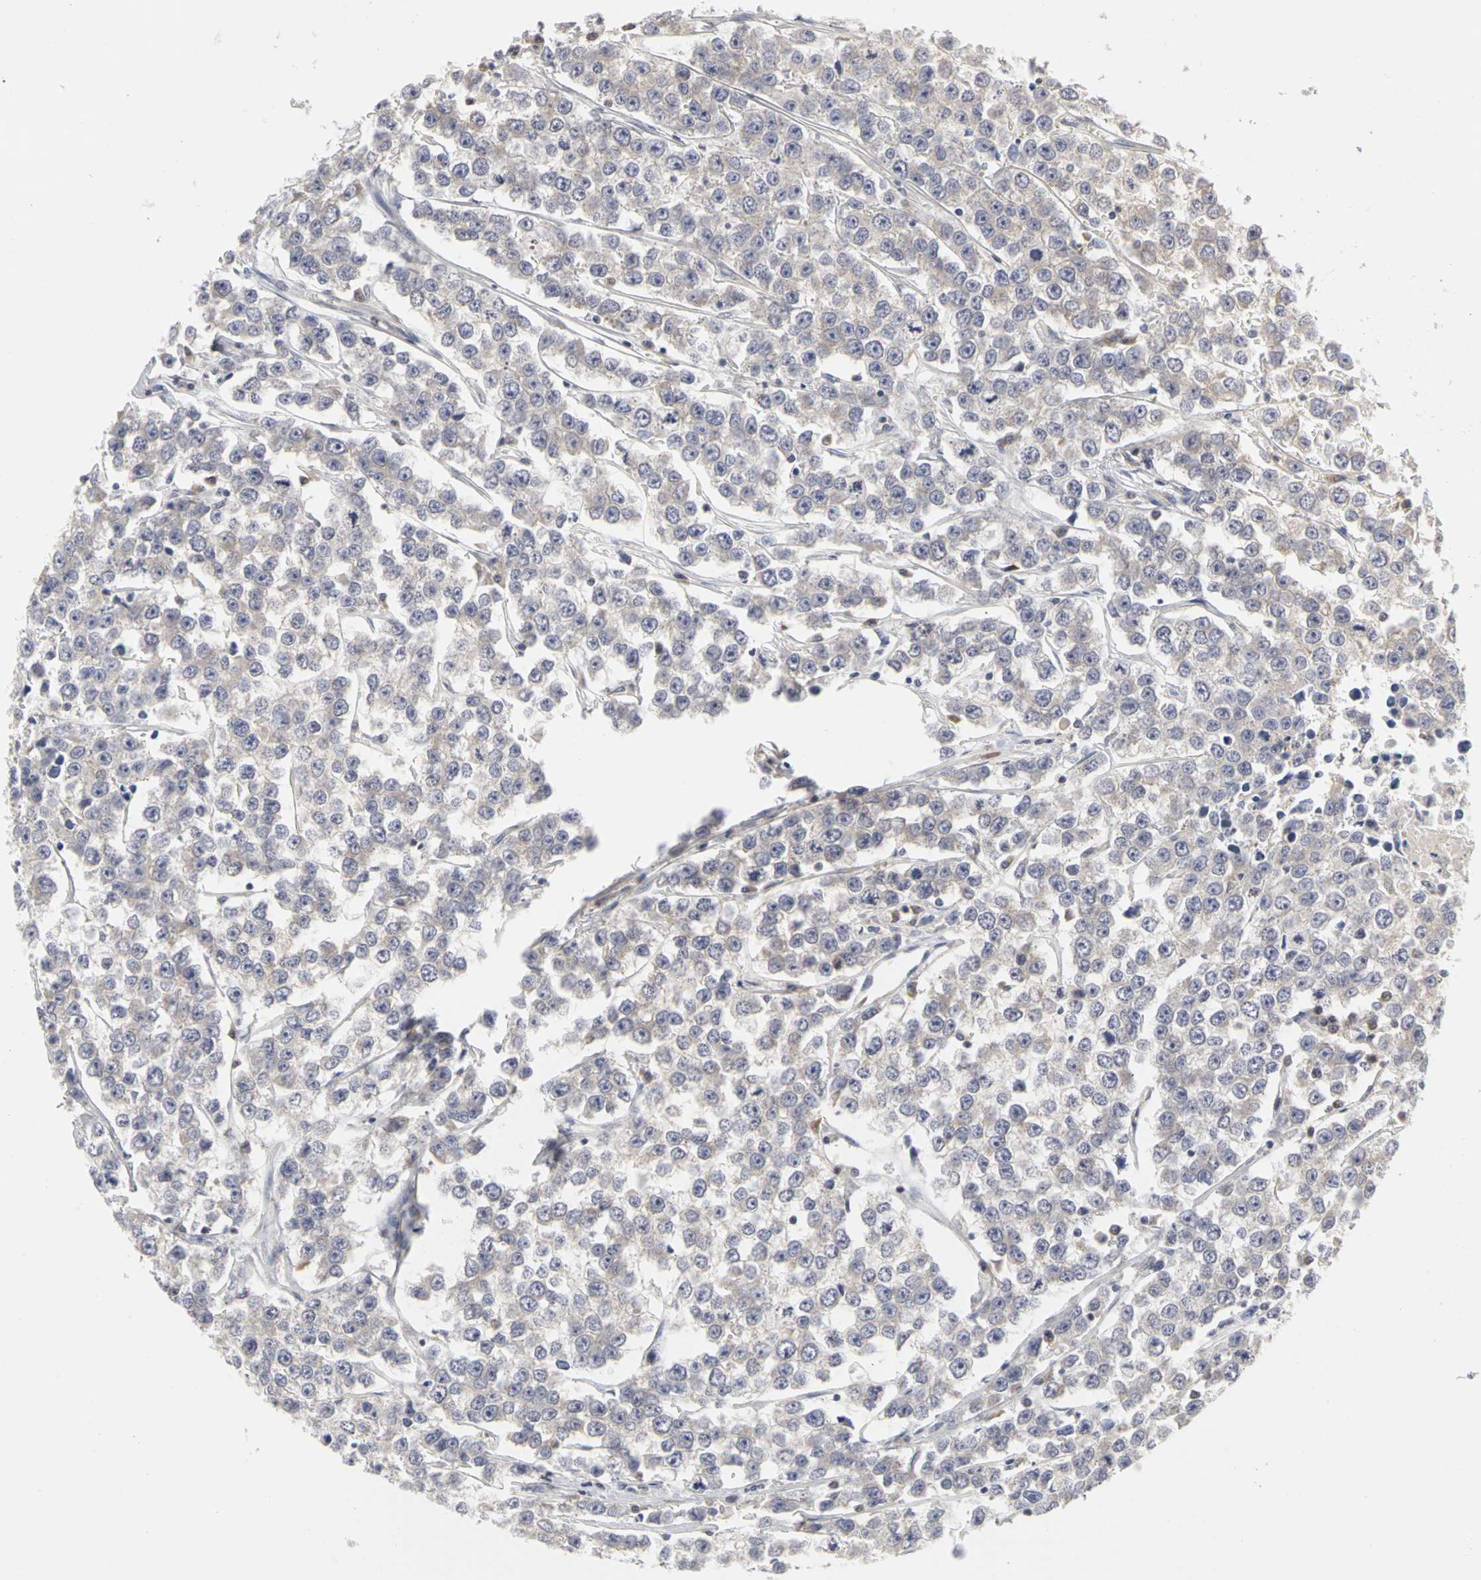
{"staining": {"intensity": "weak", "quantity": ">75%", "location": "cytoplasmic/membranous"}, "tissue": "testis cancer", "cell_type": "Tumor cells", "image_type": "cancer", "snomed": [{"axis": "morphology", "description": "Seminoma, NOS"}, {"axis": "morphology", "description": "Carcinoma, Embryonal, NOS"}, {"axis": "topography", "description": "Testis"}], "caption": "Human testis cancer (embryonal carcinoma) stained for a protein (brown) shows weak cytoplasmic/membranous positive staining in about >75% of tumor cells.", "gene": "IRAK1", "patient": {"sex": "male", "age": 52}}